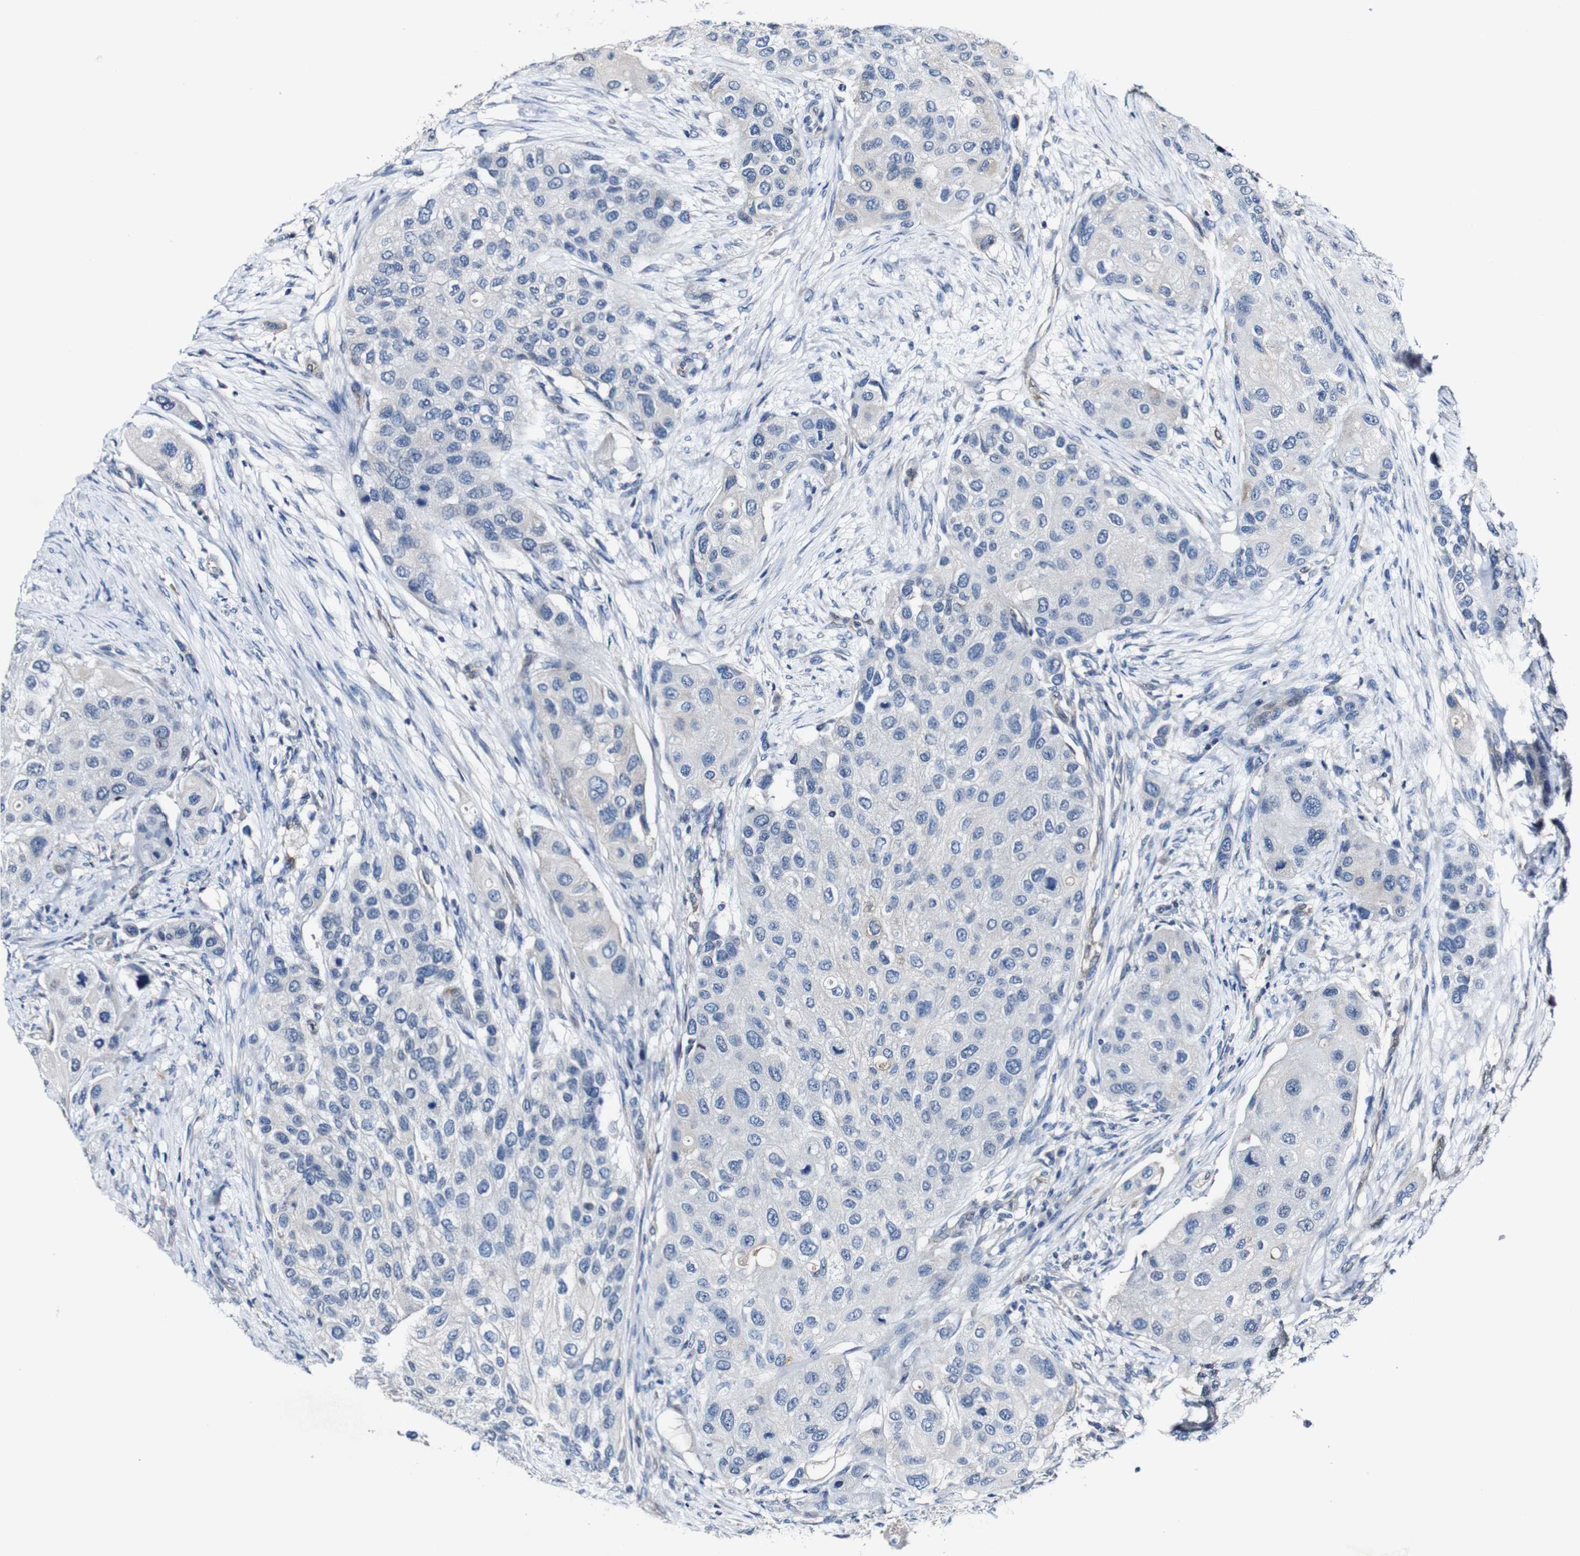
{"staining": {"intensity": "negative", "quantity": "none", "location": "none"}, "tissue": "urothelial cancer", "cell_type": "Tumor cells", "image_type": "cancer", "snomed": [{"axis": "morphology", "description": "Urothelial carcinoma, High grade"}, {"axis": "topography", "description": "Urinary bladder"}], "caption": "High-grade urothelial carcinoma was stained to show a protein in brown. There is no significant staining in tumor cells.", "gene": "GRAMD1A", "patient": {"sex": "female", "age": 56}}